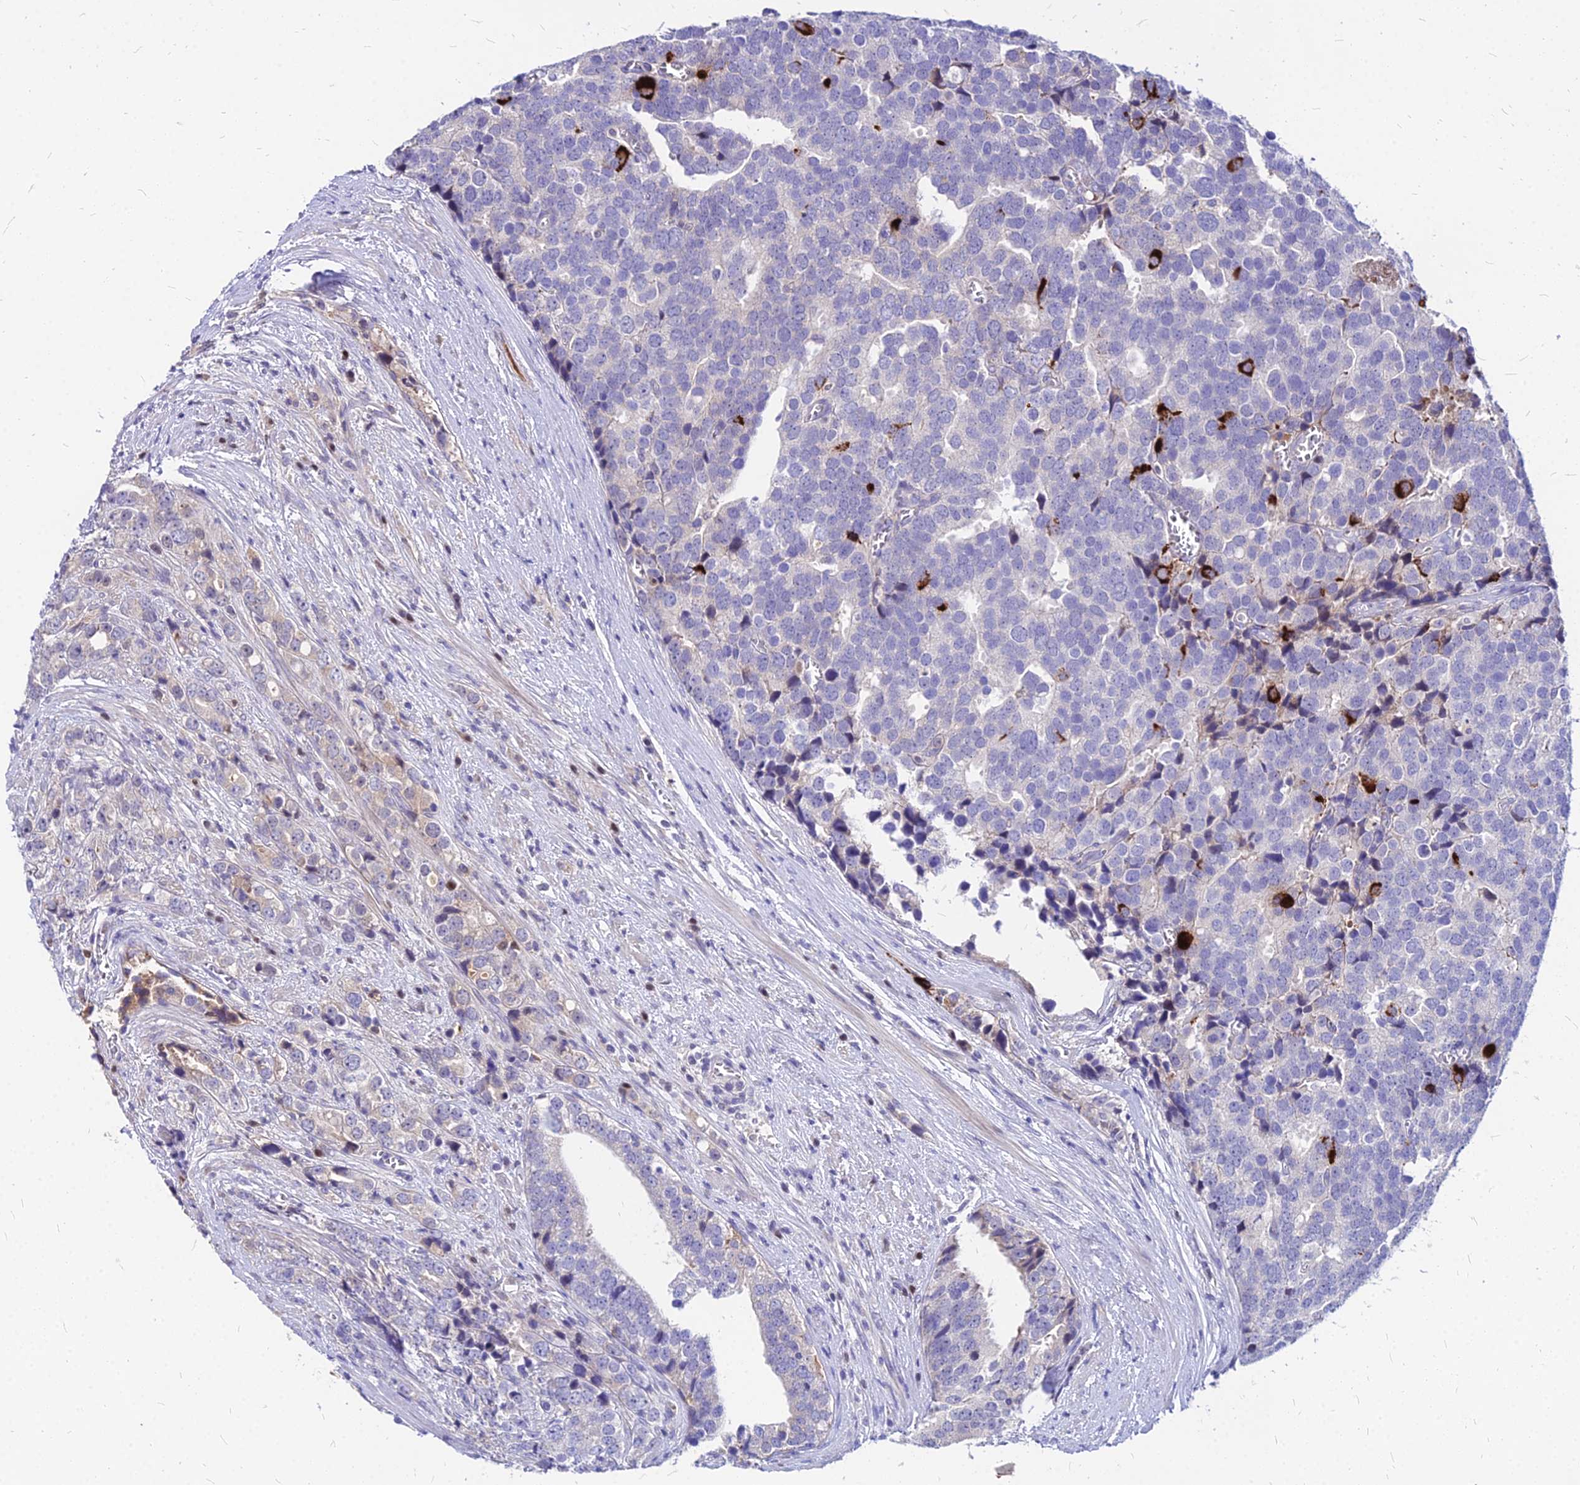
{"staining": {"intensity": "negative", "quantity": "none", "location": "none"}, "tissue": "prostate cancer", "cell_type": "Tumor cells", "image_type": "cancer", "snomed": [{"axis": "morphology", "description": "Adenocarcinoma, High grade"}, {"axis": "topography", "description": "Prostate"}], "caption": "Immunohistochemistry micrograph of neoplastic tissue: human prostate cancer (adenocarcinoma (high-grade)) stained with DAB shows no significant protein positivity in tumor cells. Nuclei are stained in blue.", "gene": "ACSM6", "patient": {"sex": "male", "age": 71}}